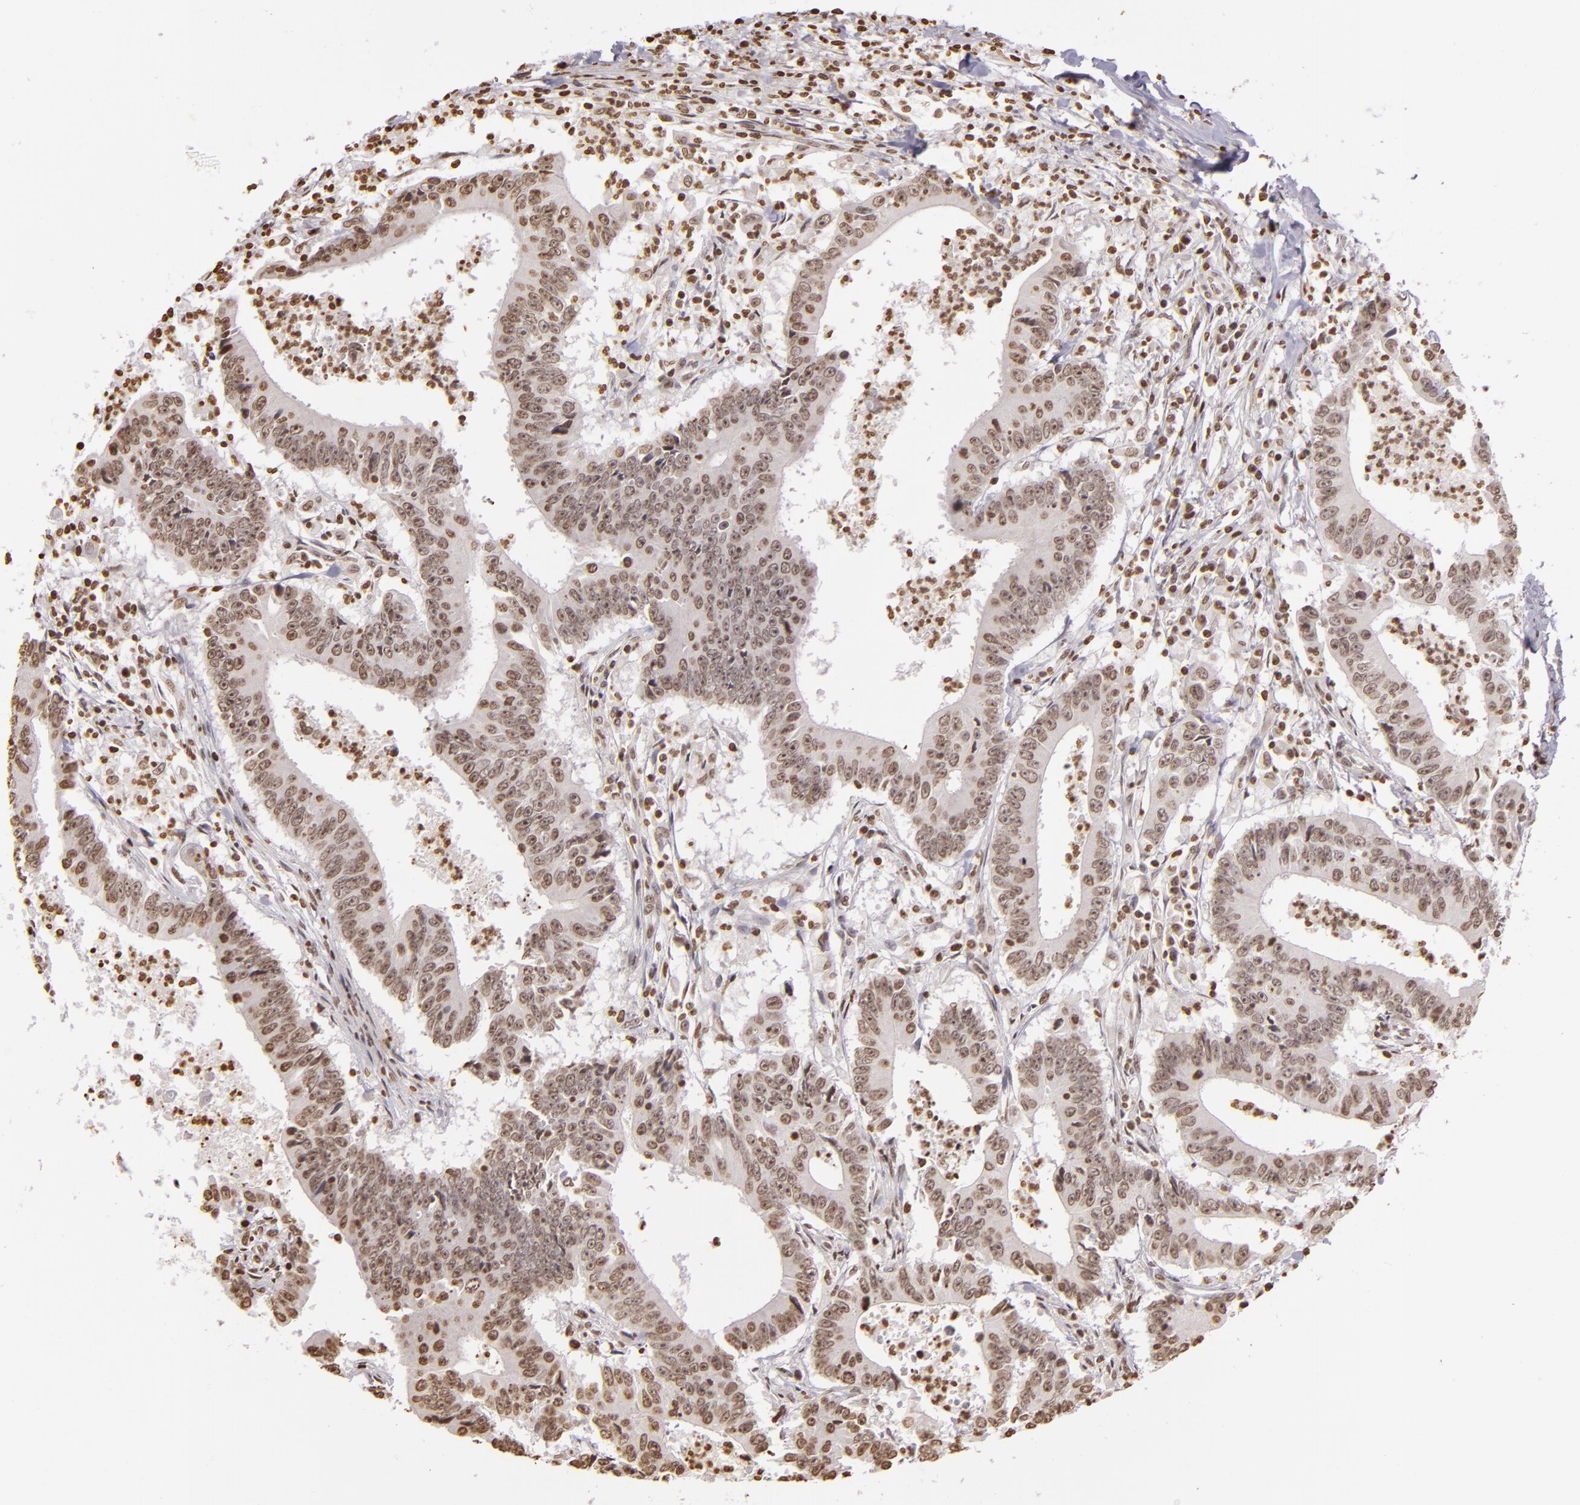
{"staining": {"intensity": "weak", "quantity": ">75%", "location": "nuclear"}, "tissue": "colorectal cancer", "cell_type": "Tumor cells", "image_type": "cancer", "snomed": [{"axis": "morphology", "description": "Adenocarcinoma, NOS"}, {"axis": "topography", "description": "Colon"}], "caption": "Weak nuclear expression for a protein is appreciated in approximately >75% of tumor cells of colorectal cancer using immunohistochemistry.", "gene": "THRB", "patient": {"sex": "male", "age": 55}}